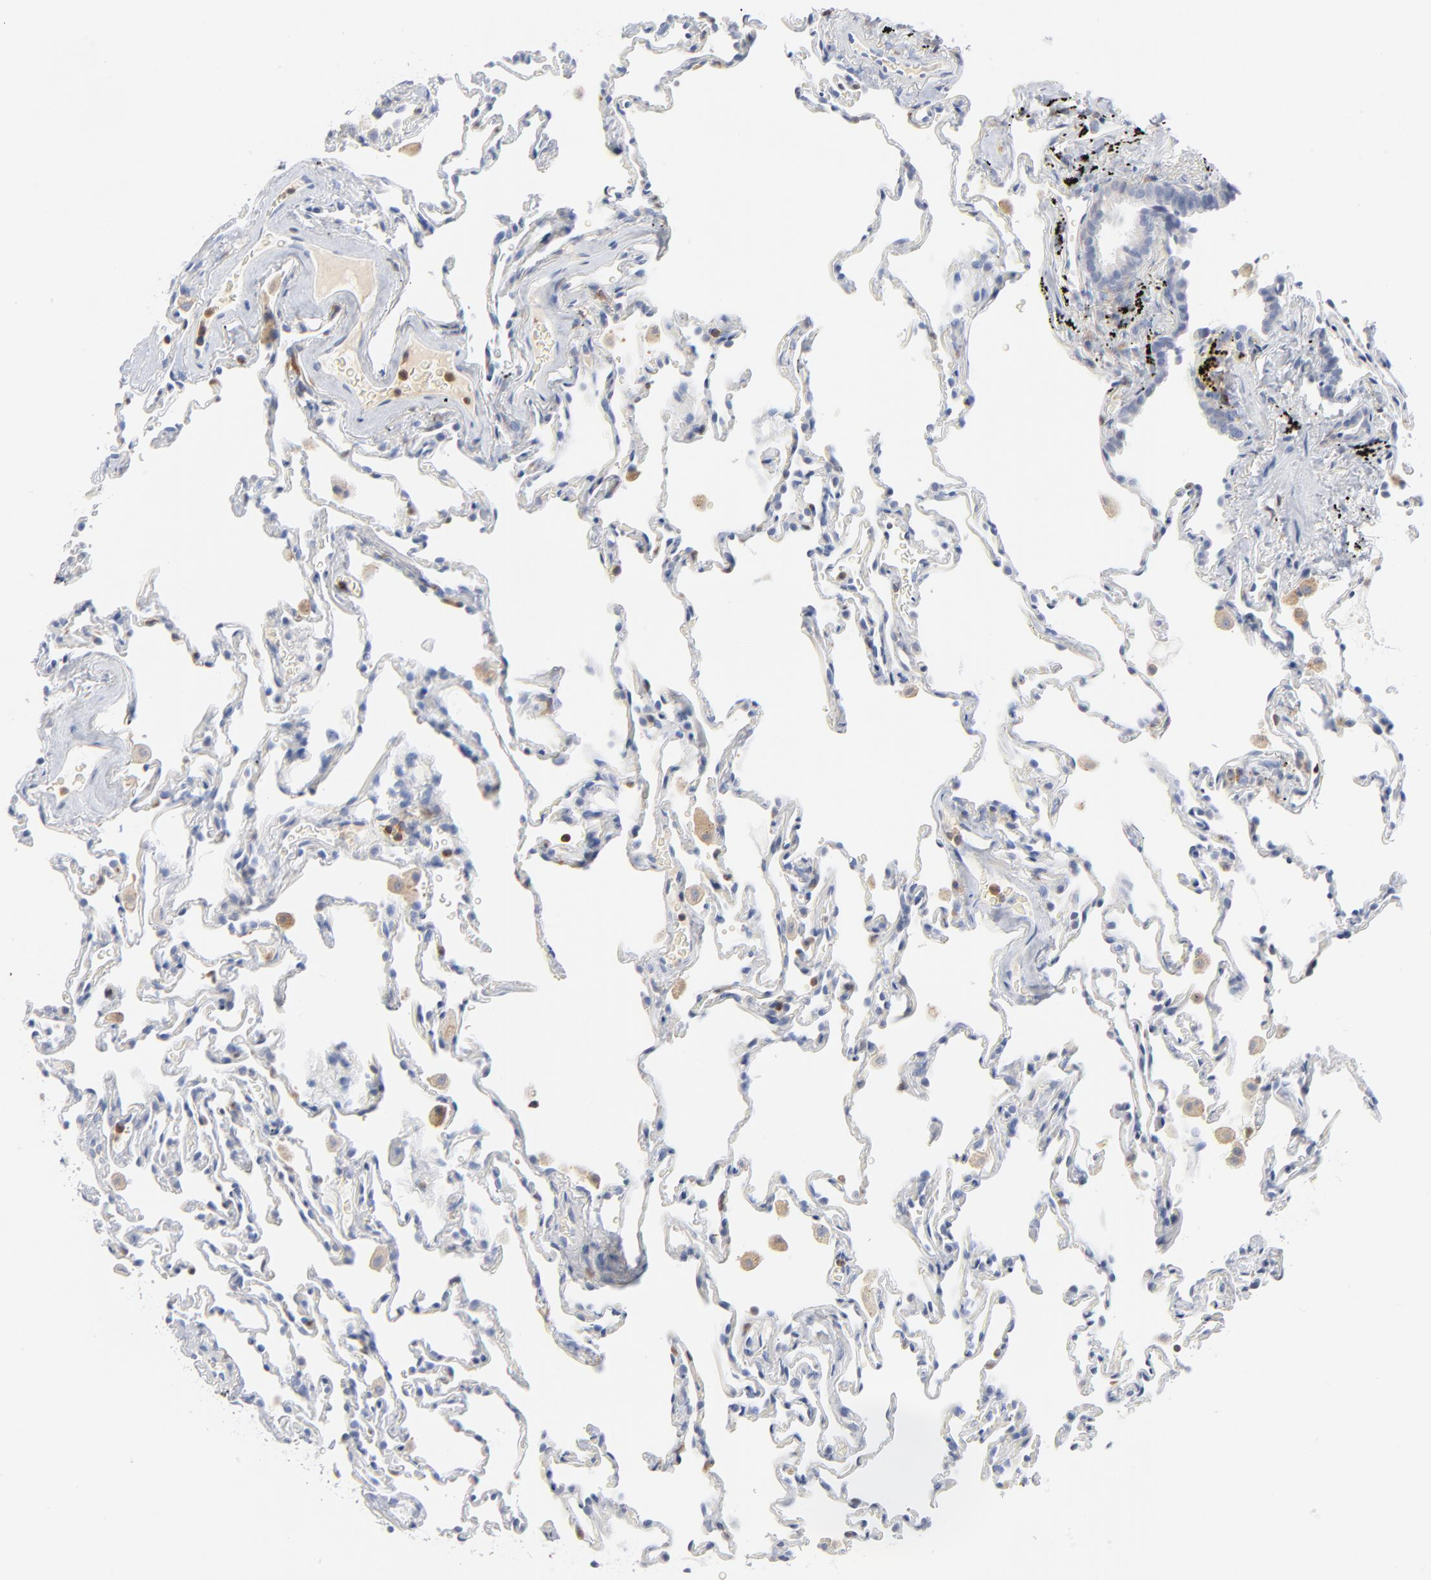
{"staining": {"intensity": "negative", "quantity": "none", "location": "none"}, "tissue": "lung", "cell_type": "Alveolar cells", "image_type": "normal", "snomed": [{"axis": "morphology", "description": "Normal tissue, NOS"}, {"axis": "morphology", "description": "Soft tissue tumor metastatic"}, {"axis": "topography", "description": "Lung"}], "caption": "IHC of normal lung demonstrates no positivity in alveolar cells. The staining was performed using DAB to visualize the protein expression in brown, while the nuclei were stained in blue with hematoxylin (Magnification: 20x).", "gene": "PTK2B", "patient": {"sex": "male", "age": 59}}